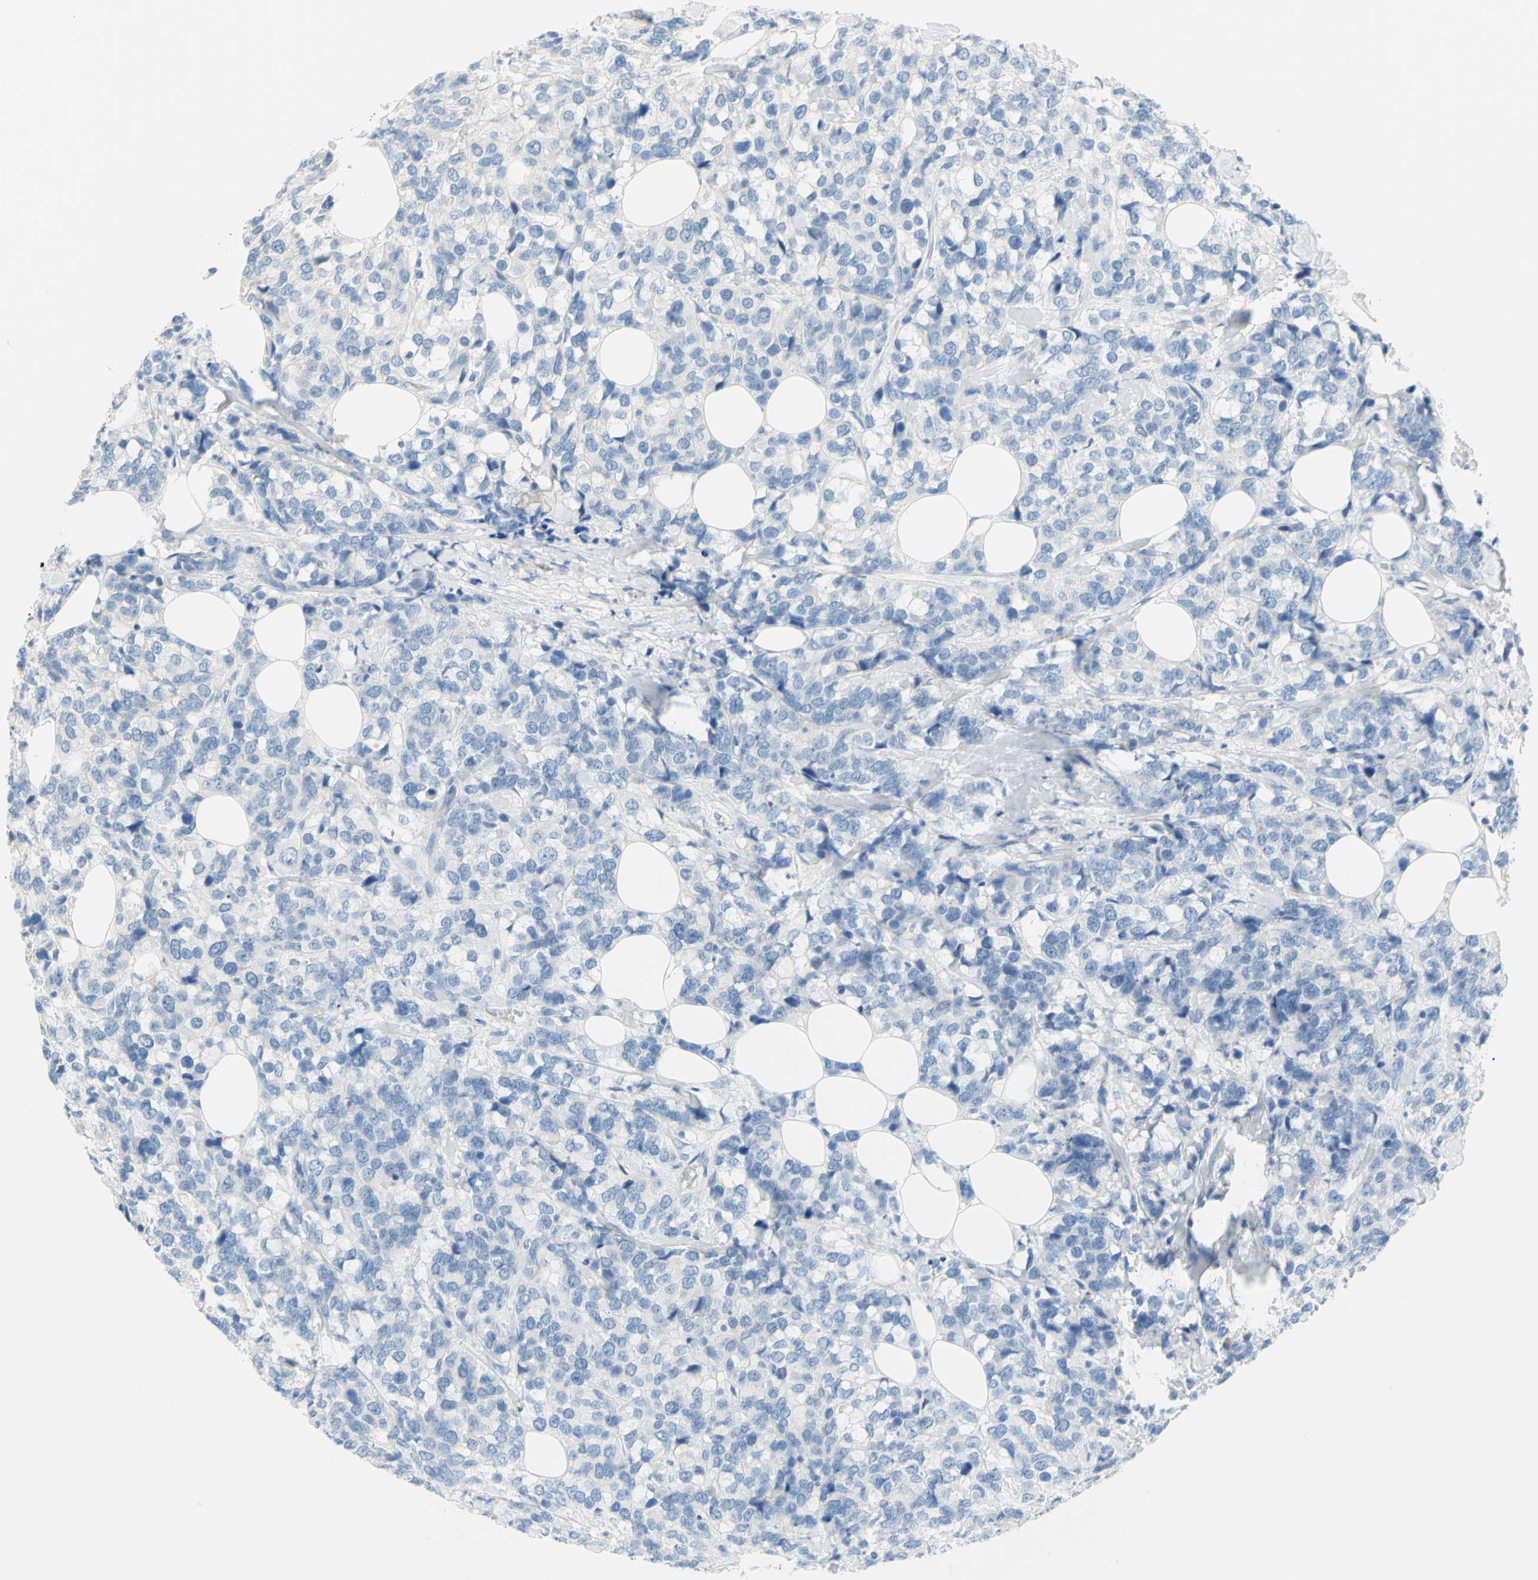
{"staining": {"intensity": "negative", "quantity": "none", "location": "none"}, "tissue": "breast cancer", "cell_type": "Tumor cells", "image_type": "cancer", "snomed": [{"axis": "morphology", "description": "Lobular carcinoma"}, {"axis": "topography", "description": "Breast"}], "caption": "This is an IHC micrograph of human breast lobular carcinoma. There is no staining in tumor cells.", "gene": "DCT", "patient": {"sex": "female", "age": 59}}